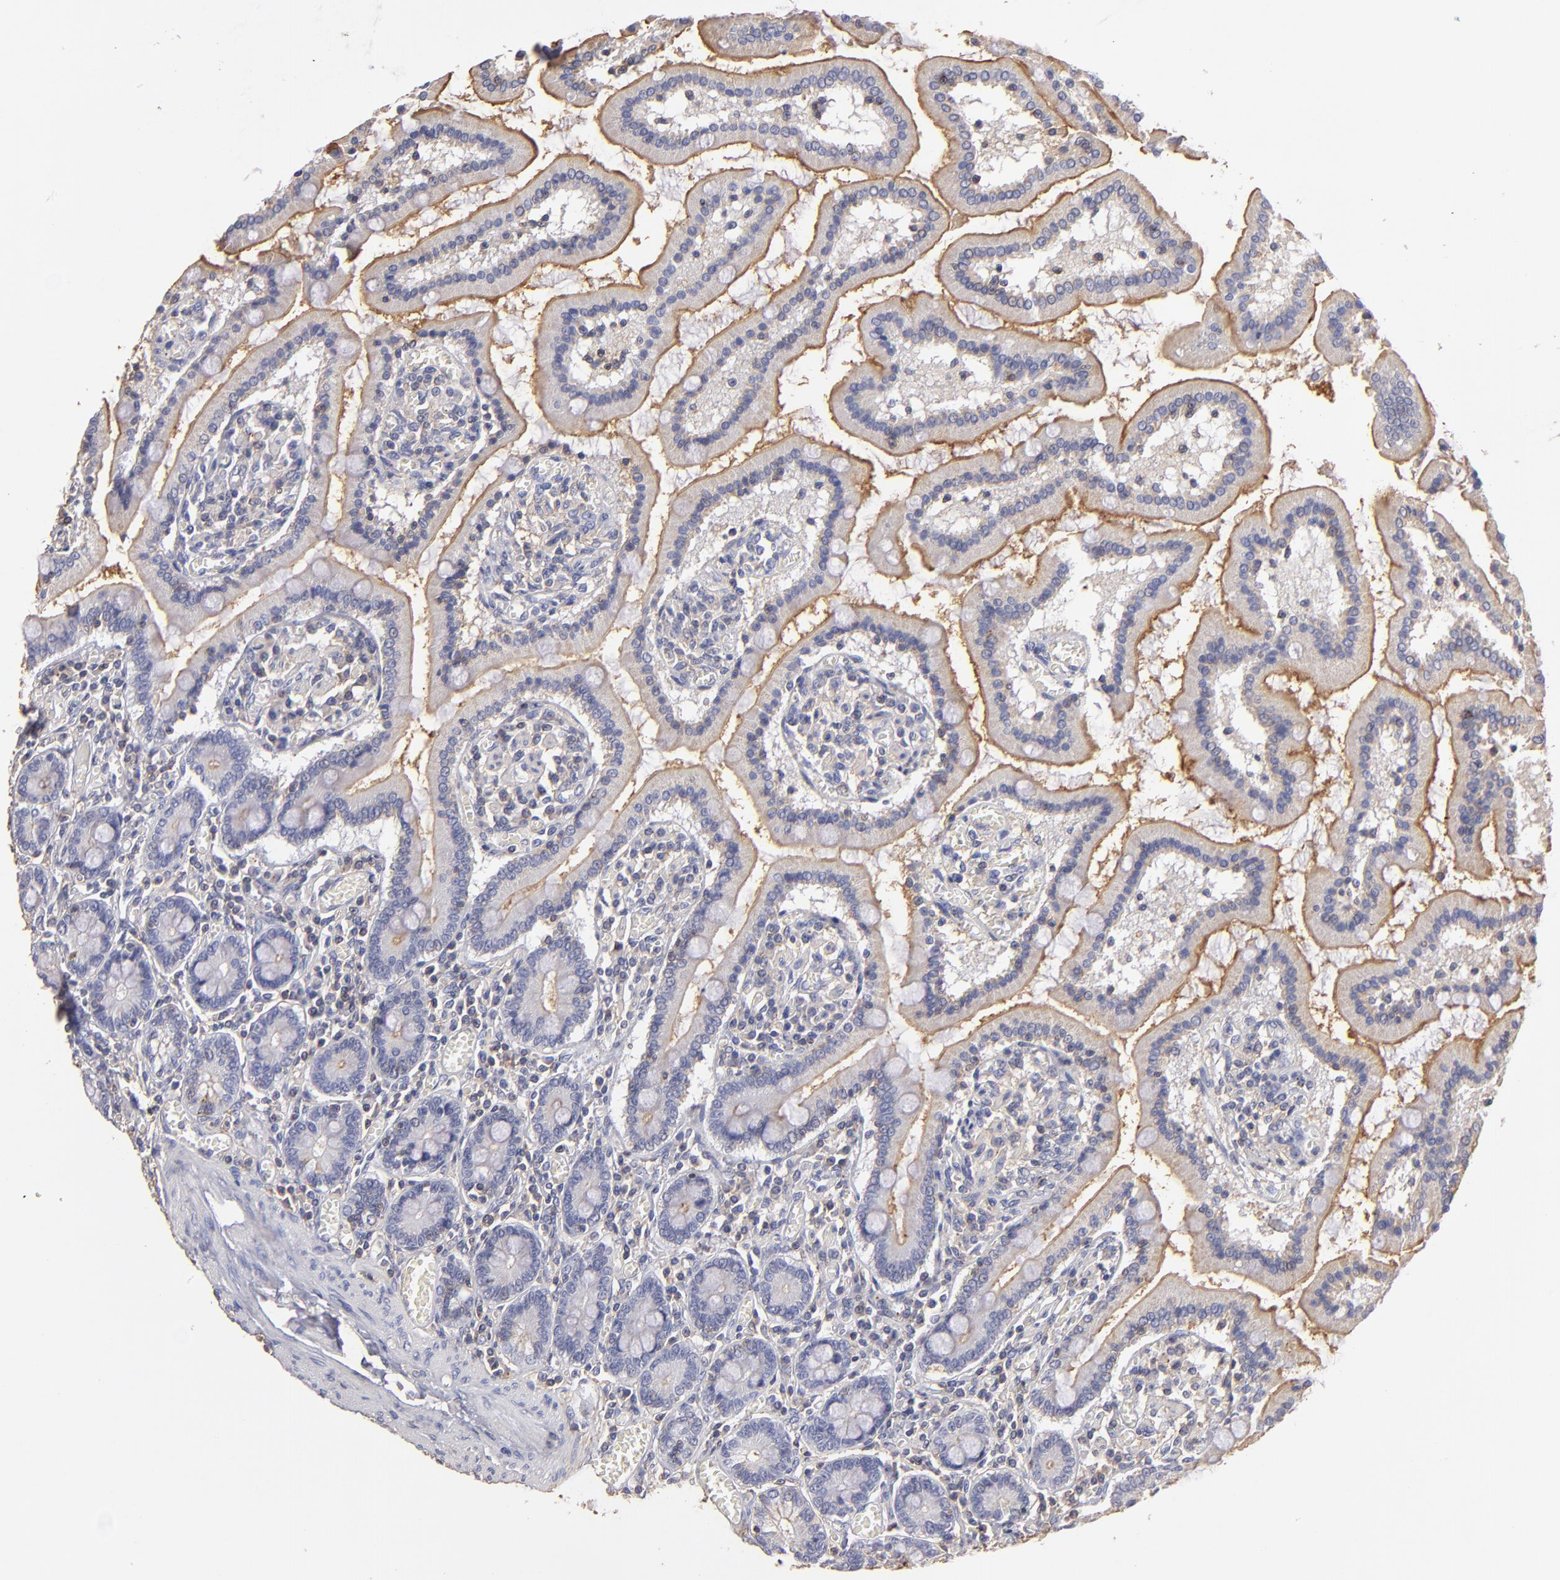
{"staining": {"intensity": "moderate", "quantity": "25%-75%", "location": "cytoplasmic/membranous"}, "tissue": "small intestine", "cell_type": "Glandular cells", "image_type": "normal", "snomed": [{"axis": "morphology", "description": "Normal tissue, NOS"}, {"axis": "topography", "description": "Small intestine"}], "caption": "This image displays immunohistochemistry staining of benign small intestine, with medium moderate cytoplasmic/membranous staining in approximately 25%-75% of glandular cells.", "gene": "ABCB1", "patient": {"sex": "male", "age": 59}}